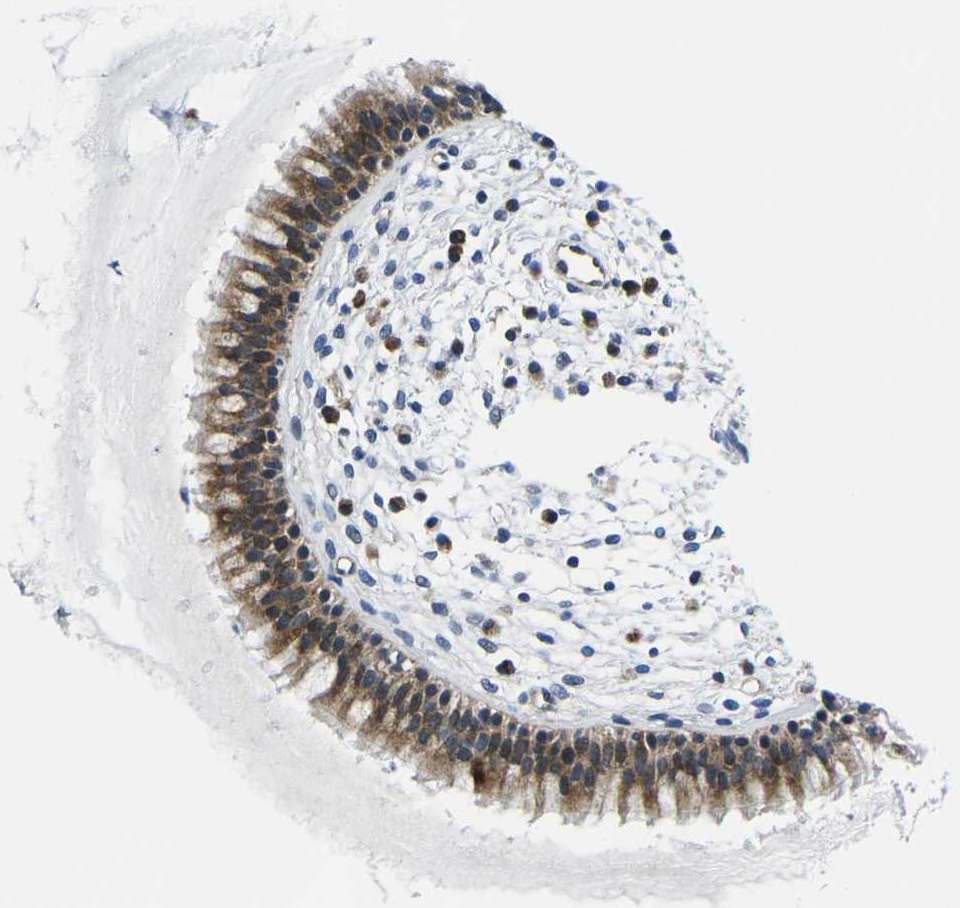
{"staining": {"intensity": "moderate", "quantity": ">75%", "location": "cytoplasmic/membranous"}, "tissue": "nasopharynx", "cell_type": "Respiratory epithelial cells", "image_type": "normal", "snomed": [{"axis": "morphology", "description": "Normal tissue, NOS"}, {"axis": "topography", "description": "Nasopharynx"}], "caption": "This image reveals immunohistochemistry staining of benign human nasopharynx, with medium moderate cytoplasmic/membranous positivity in about >75% of respiratory epithelial cells.", "gene": "EIF4E", "patient": {"sex": "male", "age": 21}}